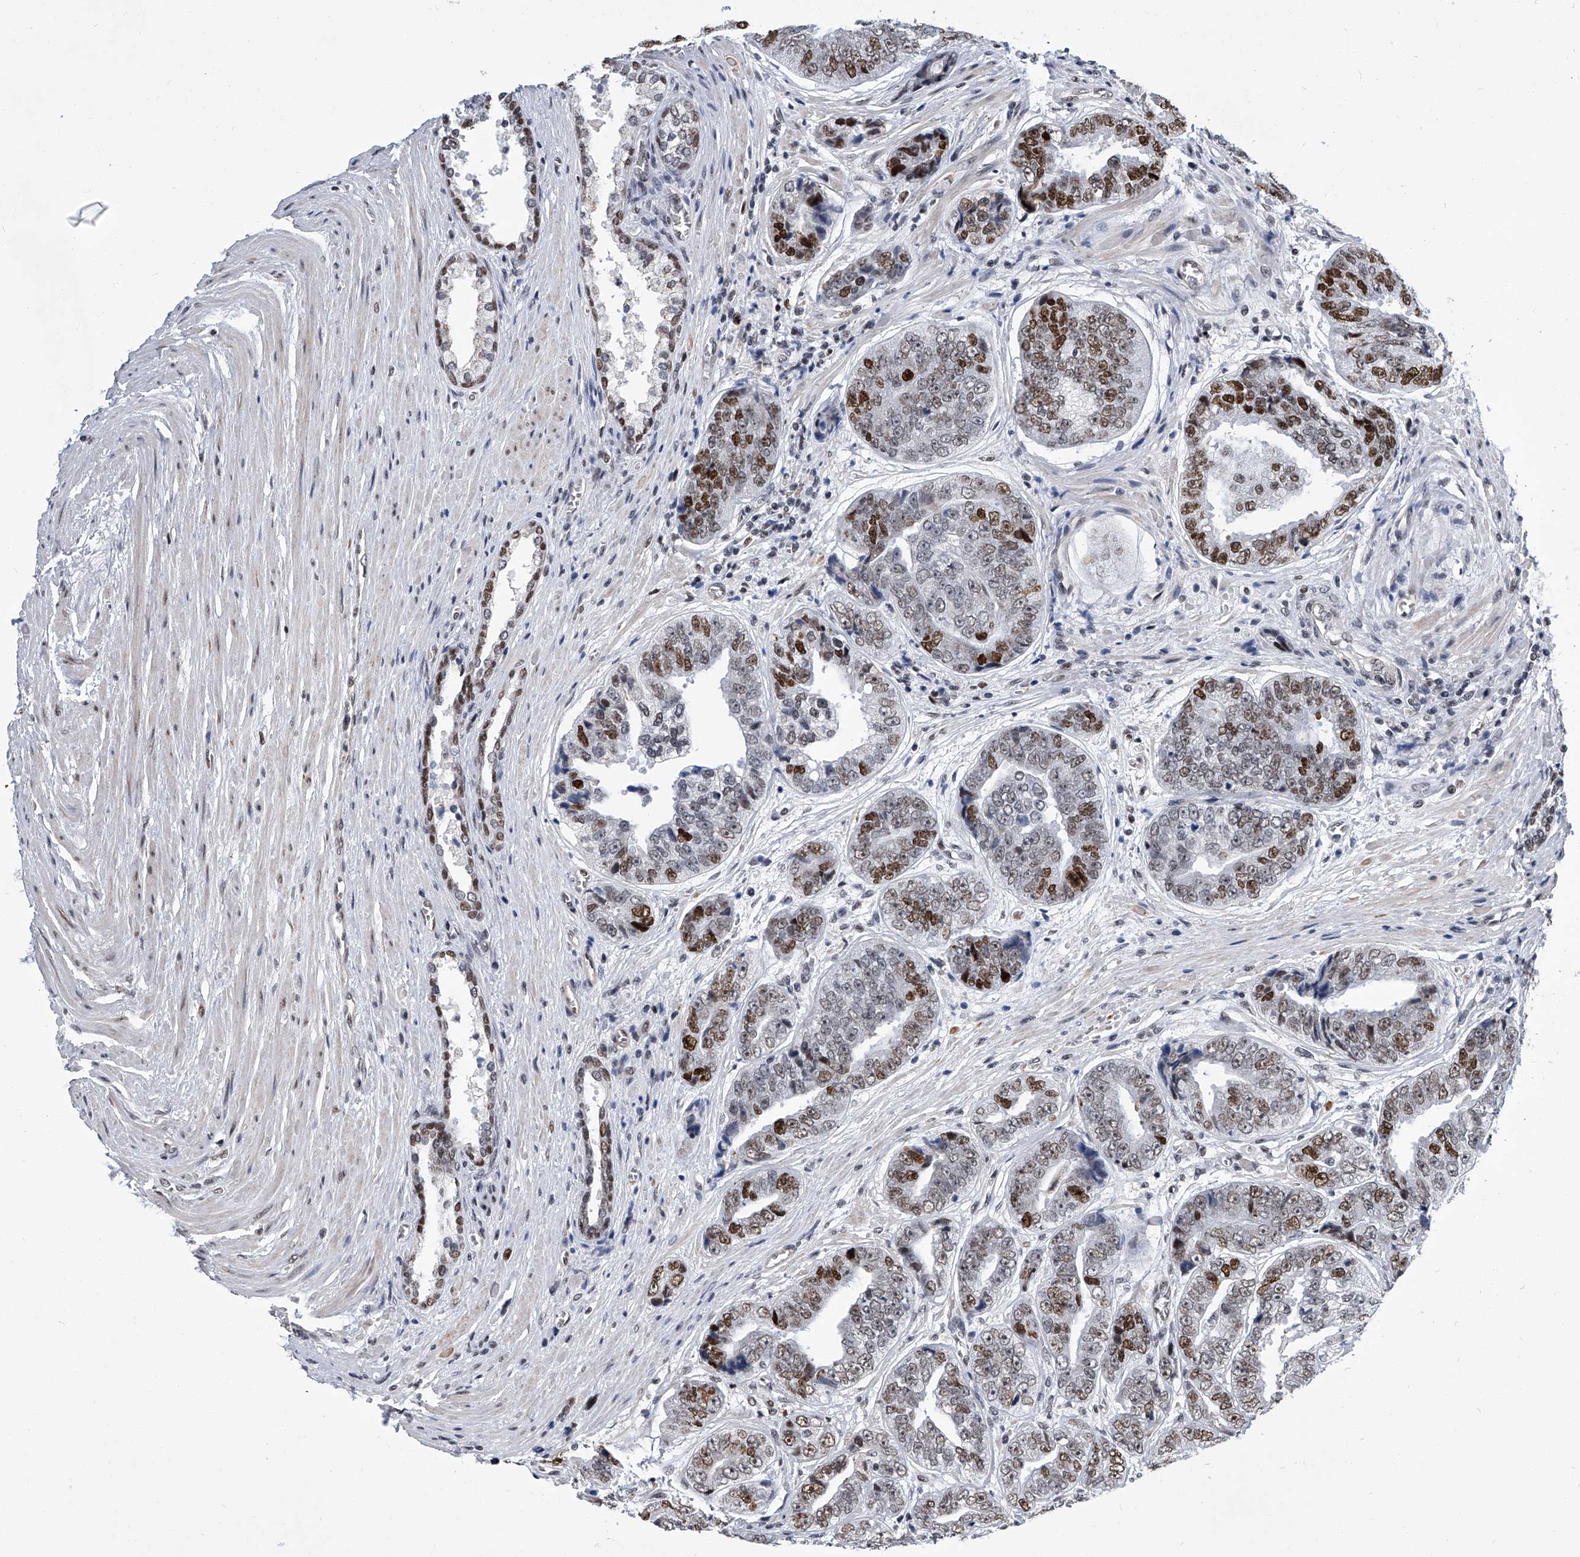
{"staining": {"intensity": "moderate", "quantity": "25%-75%", "location": "nuclear"}, "tissue": "prostate cancer", "cell_type": "Tumor cells", "image_type": "cancer", "snomed": [{"axis": "morphology", "description": "Adenocarcinoma, High grade"}, {"axis": "topography", "description": "Prostate"}], "caption": "Immunohistochemical staining of prostate cancer (adenocarcinoma (high-grade)) exhibits medium levels of moderate nuclear staining in approximately 25%-75% of tumor cells.", "gene": "SIM2", "patient": {"sex": "male", "age": 61}}